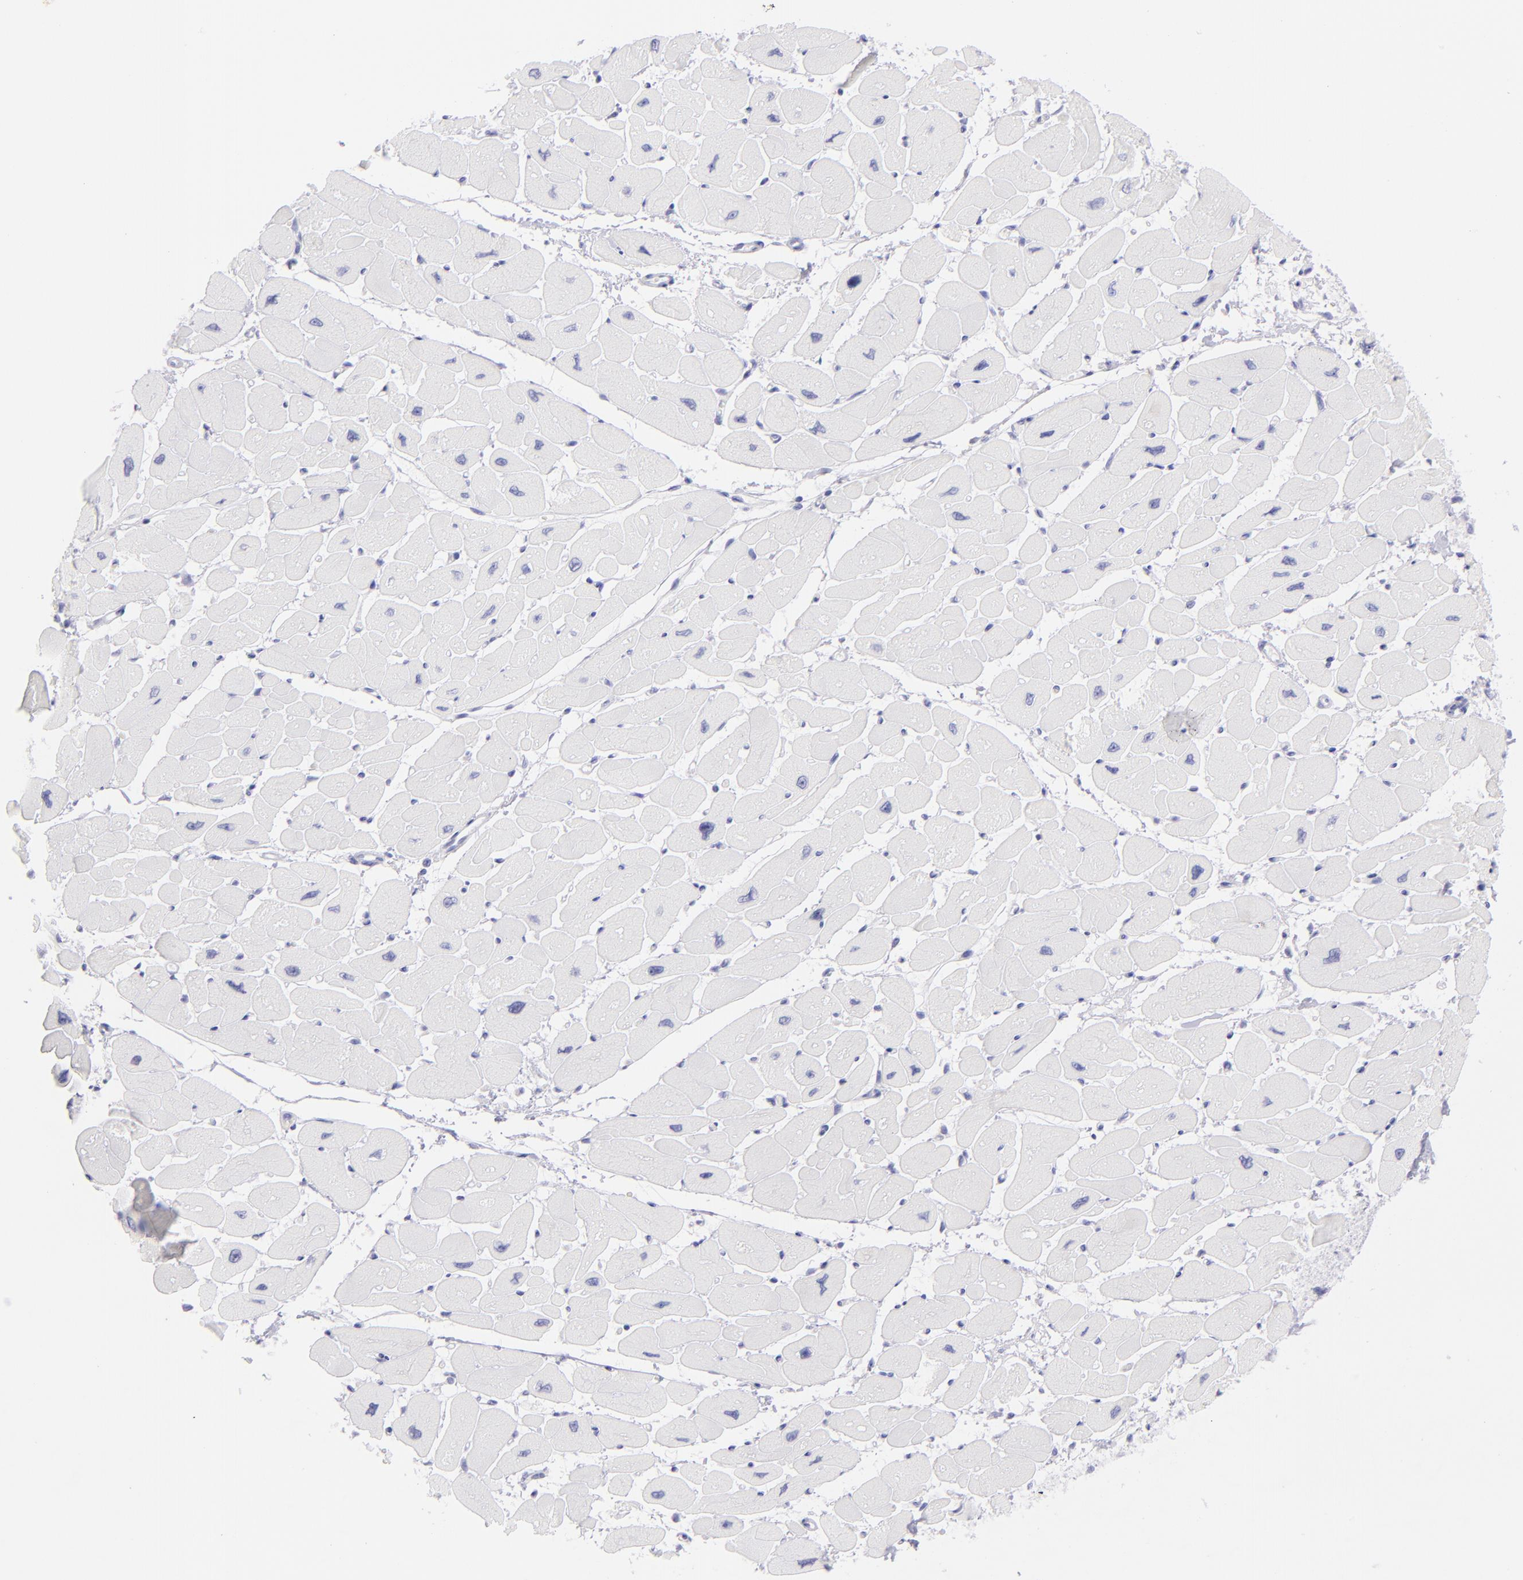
{"staining": {"intensity": "negative", "quantity": "none", "location": "none"}, "tissue": "heart muscle", "cell_type": "Cardiomyocytes", "image_type": "normal", "snomed": [{"axis": "morphology", "description": "Normal tissue, NOS"}, {"axis": "topography", "description": "Heart"}], "caption": "A high-resolution image shows IHC staining of normal heart muscle, which exhibits no significant expression in cardiomyocytes.", "gene": "CD72", "patient": {"sex": "female", "age": 54}}